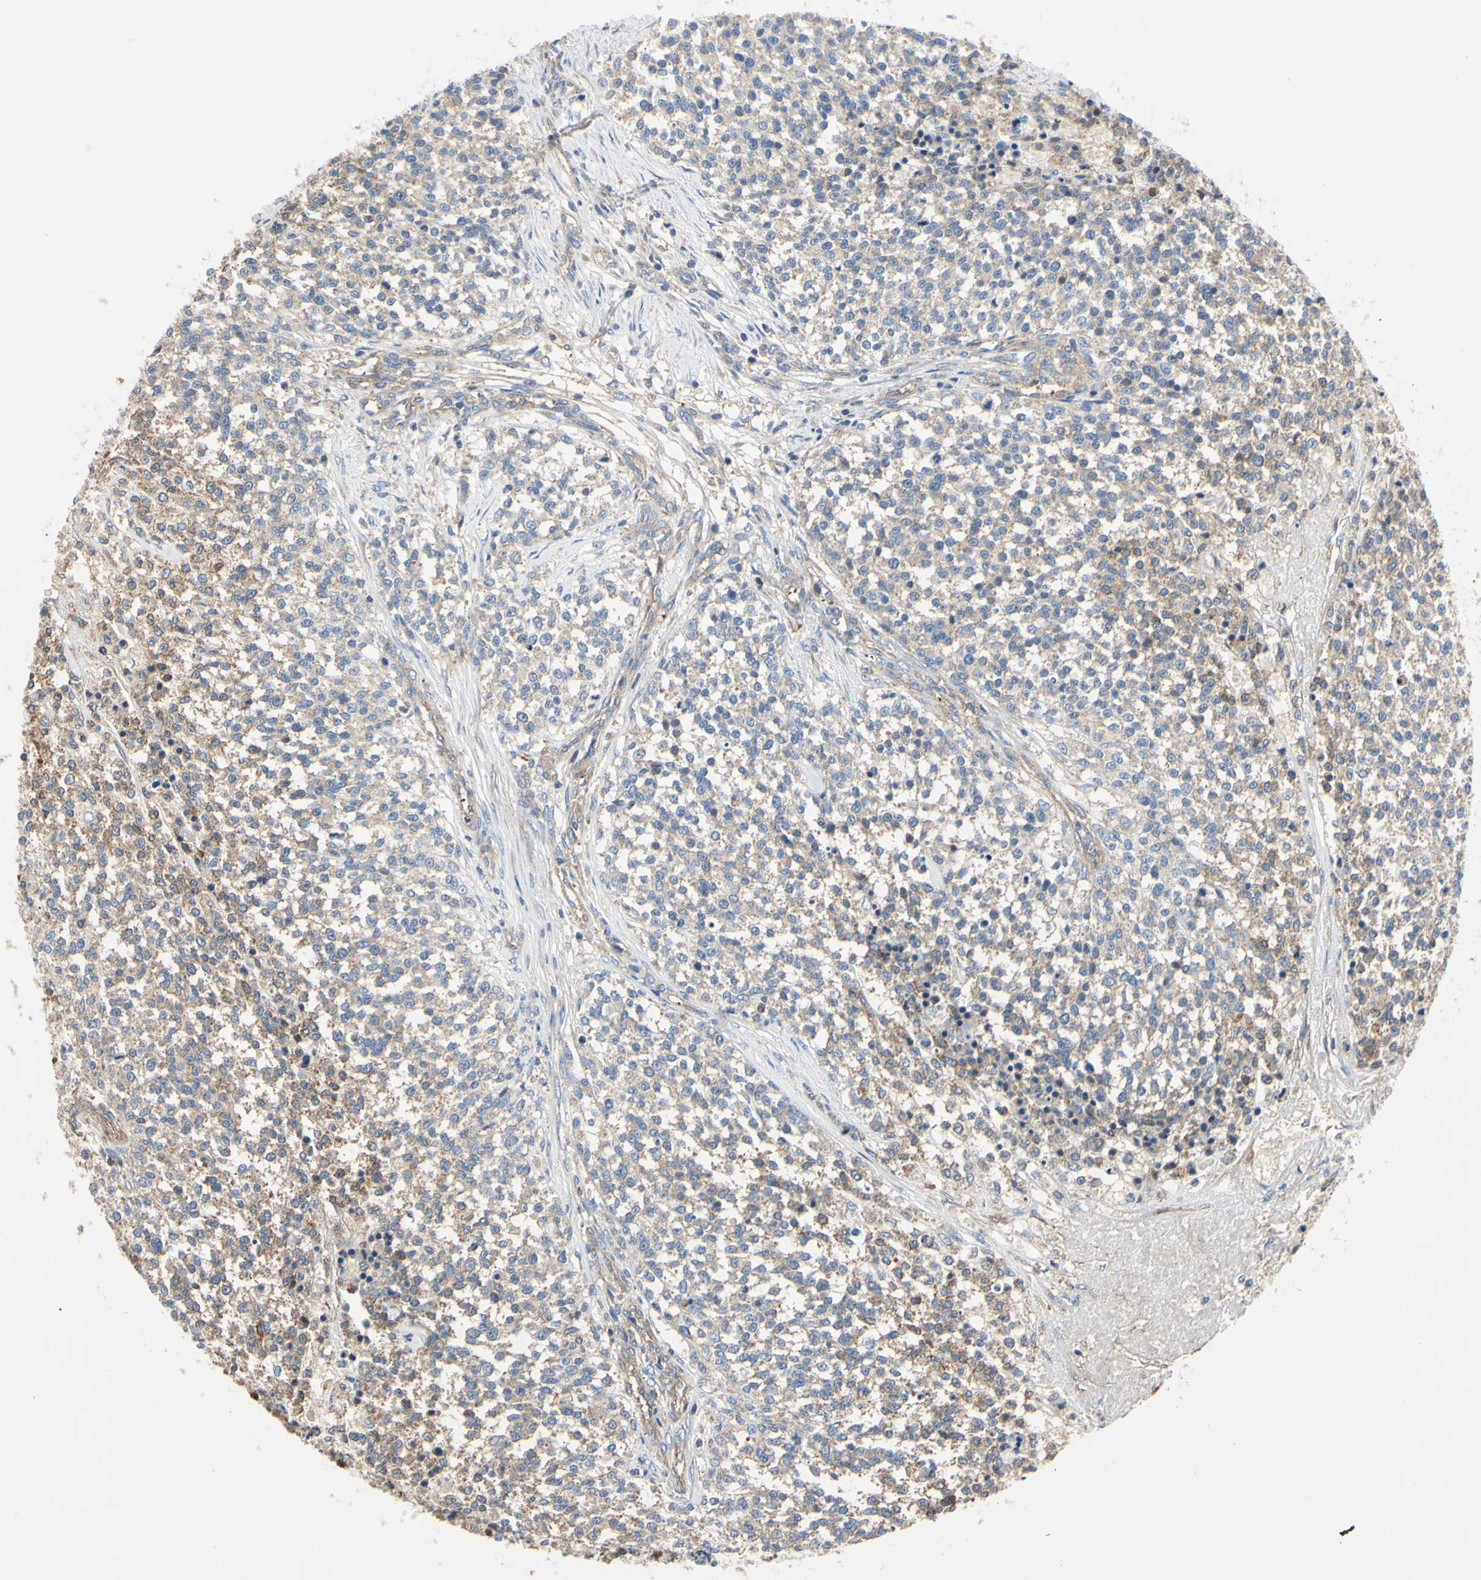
{"staining": {"intensity": "moderate", "quantity": "<25%", "location": "cytoplasmic/membranous"}, "tissue": "testis cancer", "cell_type": "Tumor cells", "image_type": "cancer", "snomed": [{"axis": "morphology", "description": "Seminoma, NOS"}, {"axis": "topography", "description": "Testis"}], "caption": "Immunohistochemistry (IHC) of testis cancer (seminoma) exhibits low levels of moderate cytoplasmic/membranous positivity in approximately <25% of tumor cells. Nuclei are stained in blue.", "gene": "BECN1", "patient": {"sex": "male", "age": 59}}